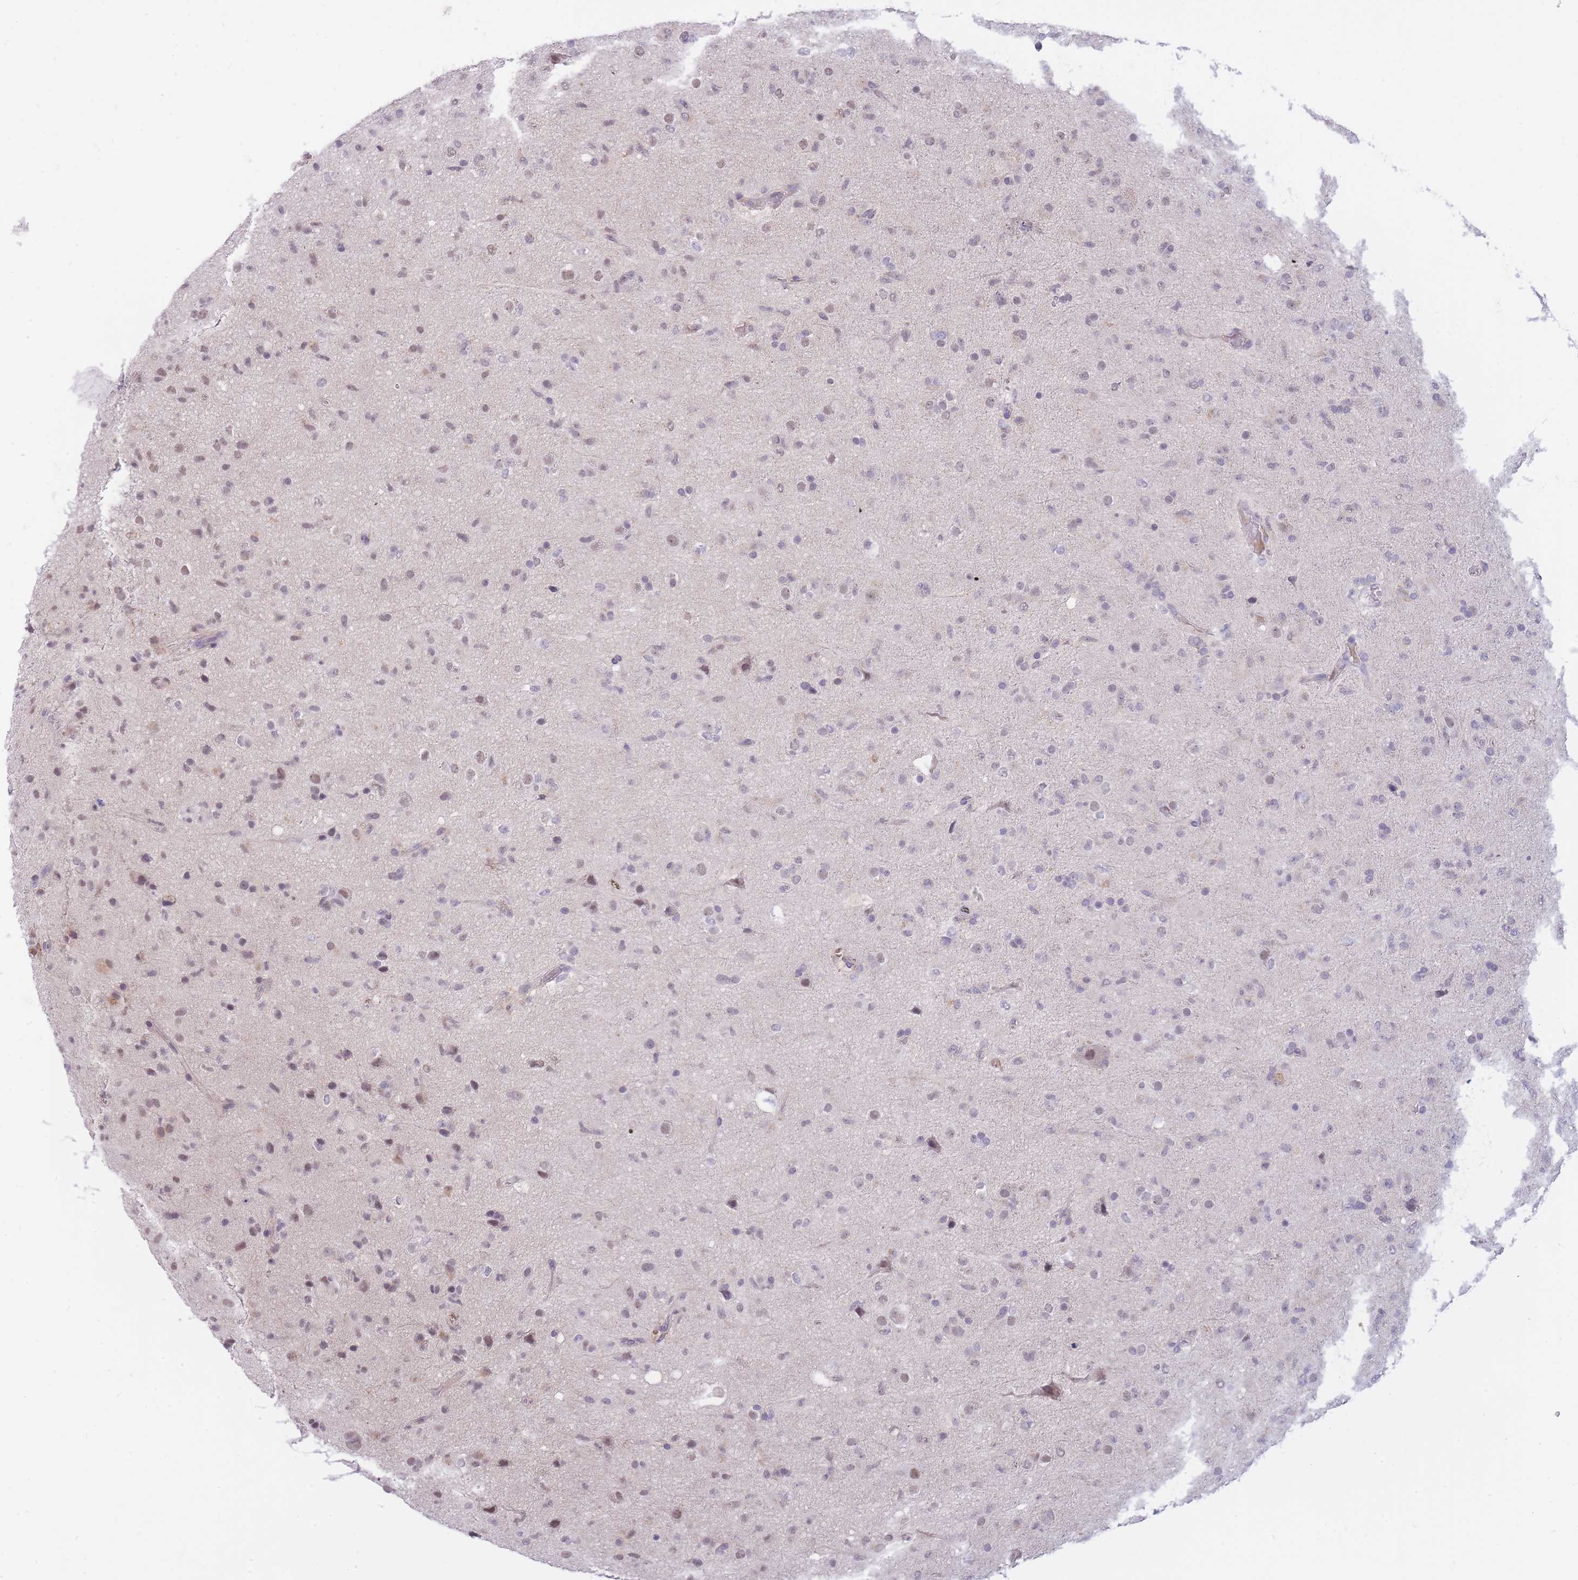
{"staining": {"intensity": "weak", "quantity": "25%-75%", "location": "nuclear"}, "tissue": "glioma", "cell_type": "Tumor cells", "image_type": "cancer", "snomed": [{"axis": "morphology", "description": "Glioma, malignant, Low grade"}, {"axis": "topography", "description": "Brain"}], "caption": "This micrograph shows IHC staining of glioma, with low weak nuclear expression in about 25%-75% of tumor cells.", "gene": "GOLGA6L25", "patient": {"sex": "male", "age": 65}}